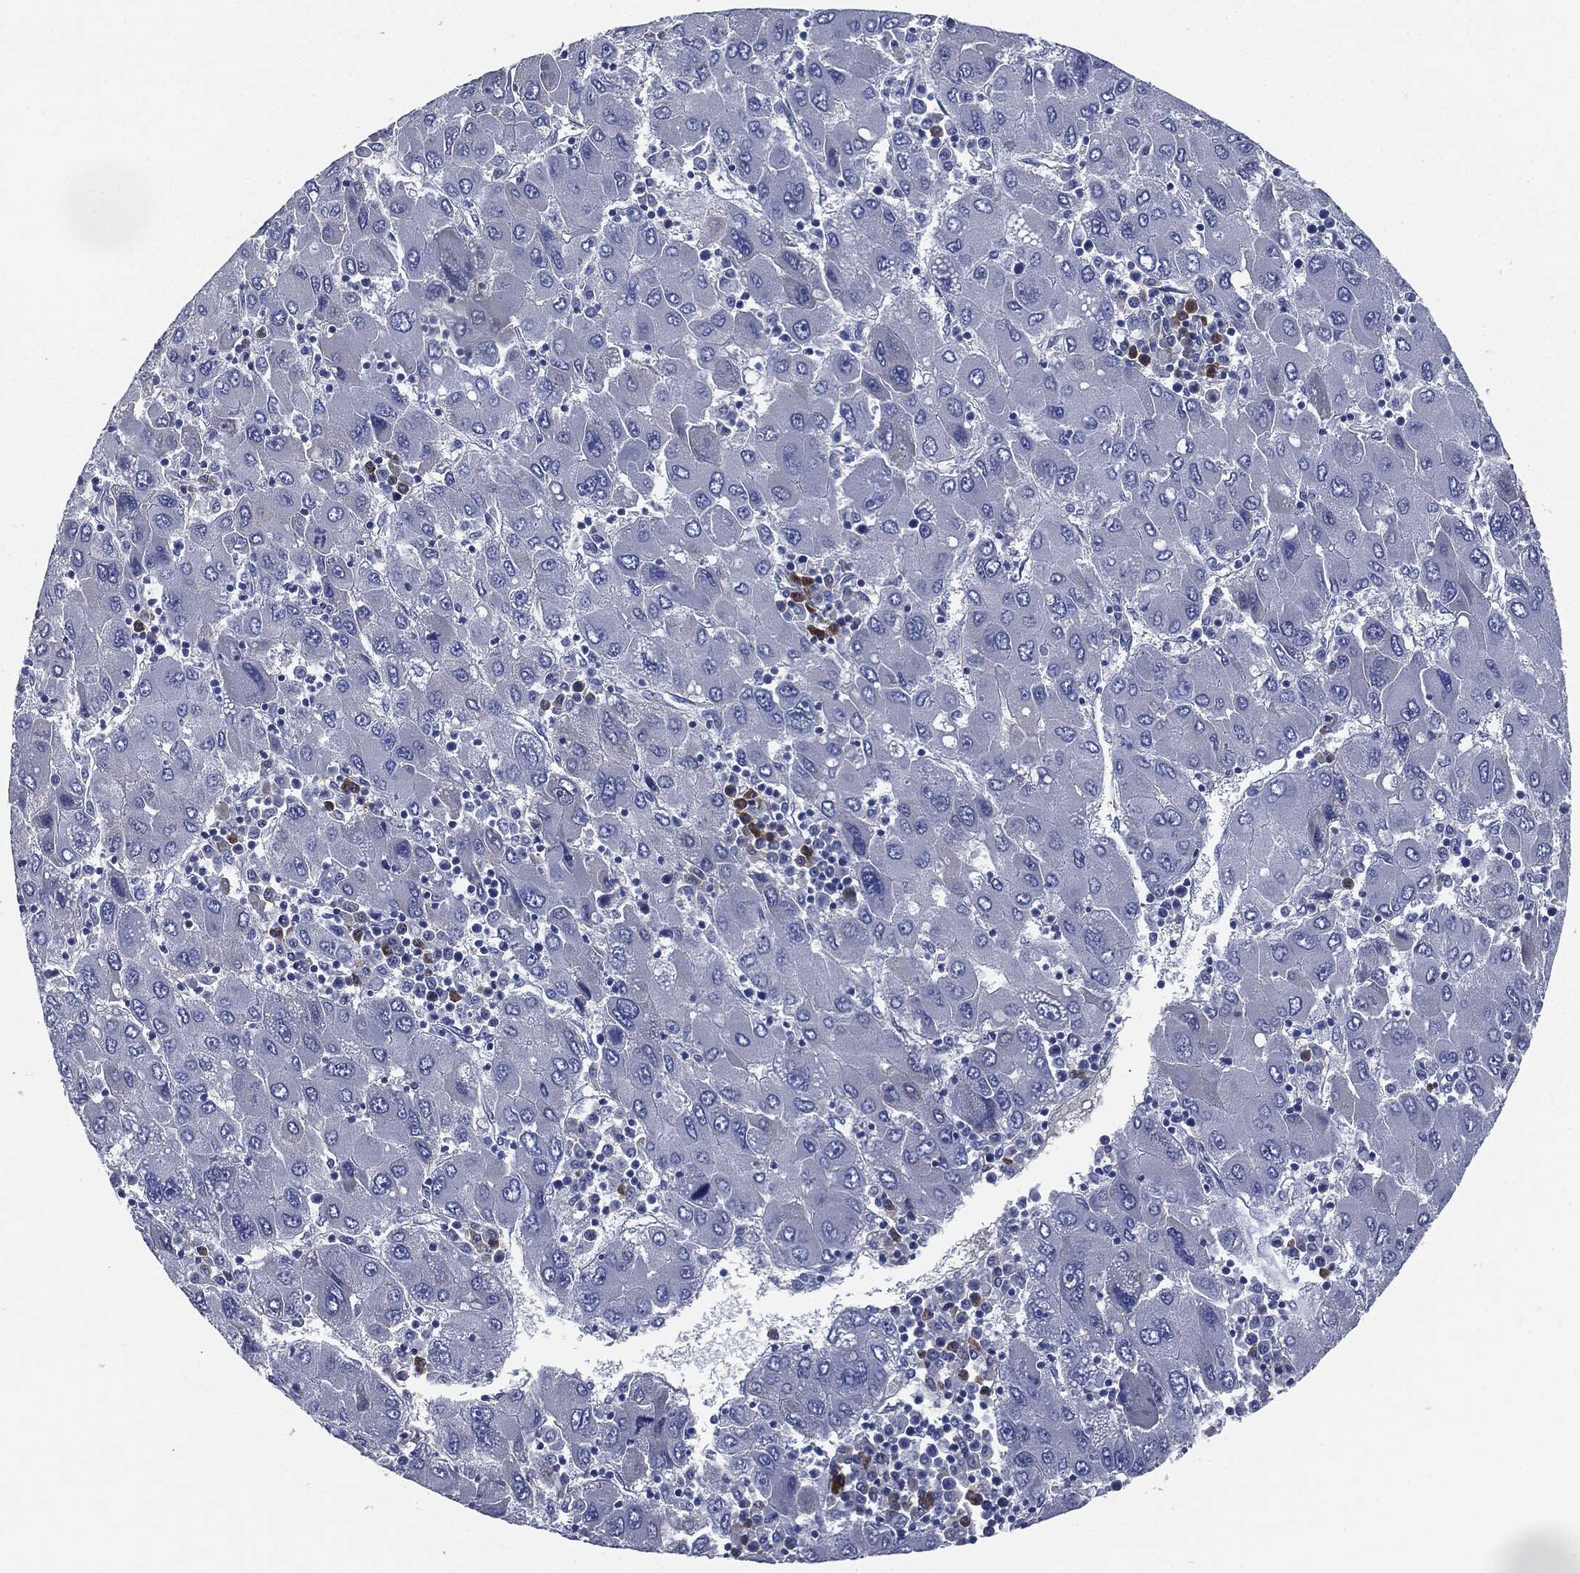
{"staining": {"intensity": "negative", "quantity": "none", "location": "none"}, "tissue": "liver cancer", "cell_type": "Tumor cells", "image_type": "cancer", "snomed": [{"axis": "morphology", "description": "Carcinoma, Hepatocellular, NOS"}, {"axis": "topography", "description": "Liver"}], "caption": "High power microscopy micrograph of an immunohistochemistry histopathology image of hepatocellular carcinoma (liver), revealing no significant staining in tumor cells. The staining is performed using DAB brown chromogen with nuclei counter-stained in using hematoxylin.", "gene": "CD27", "patient": {"sex": "male", "age": 75}}